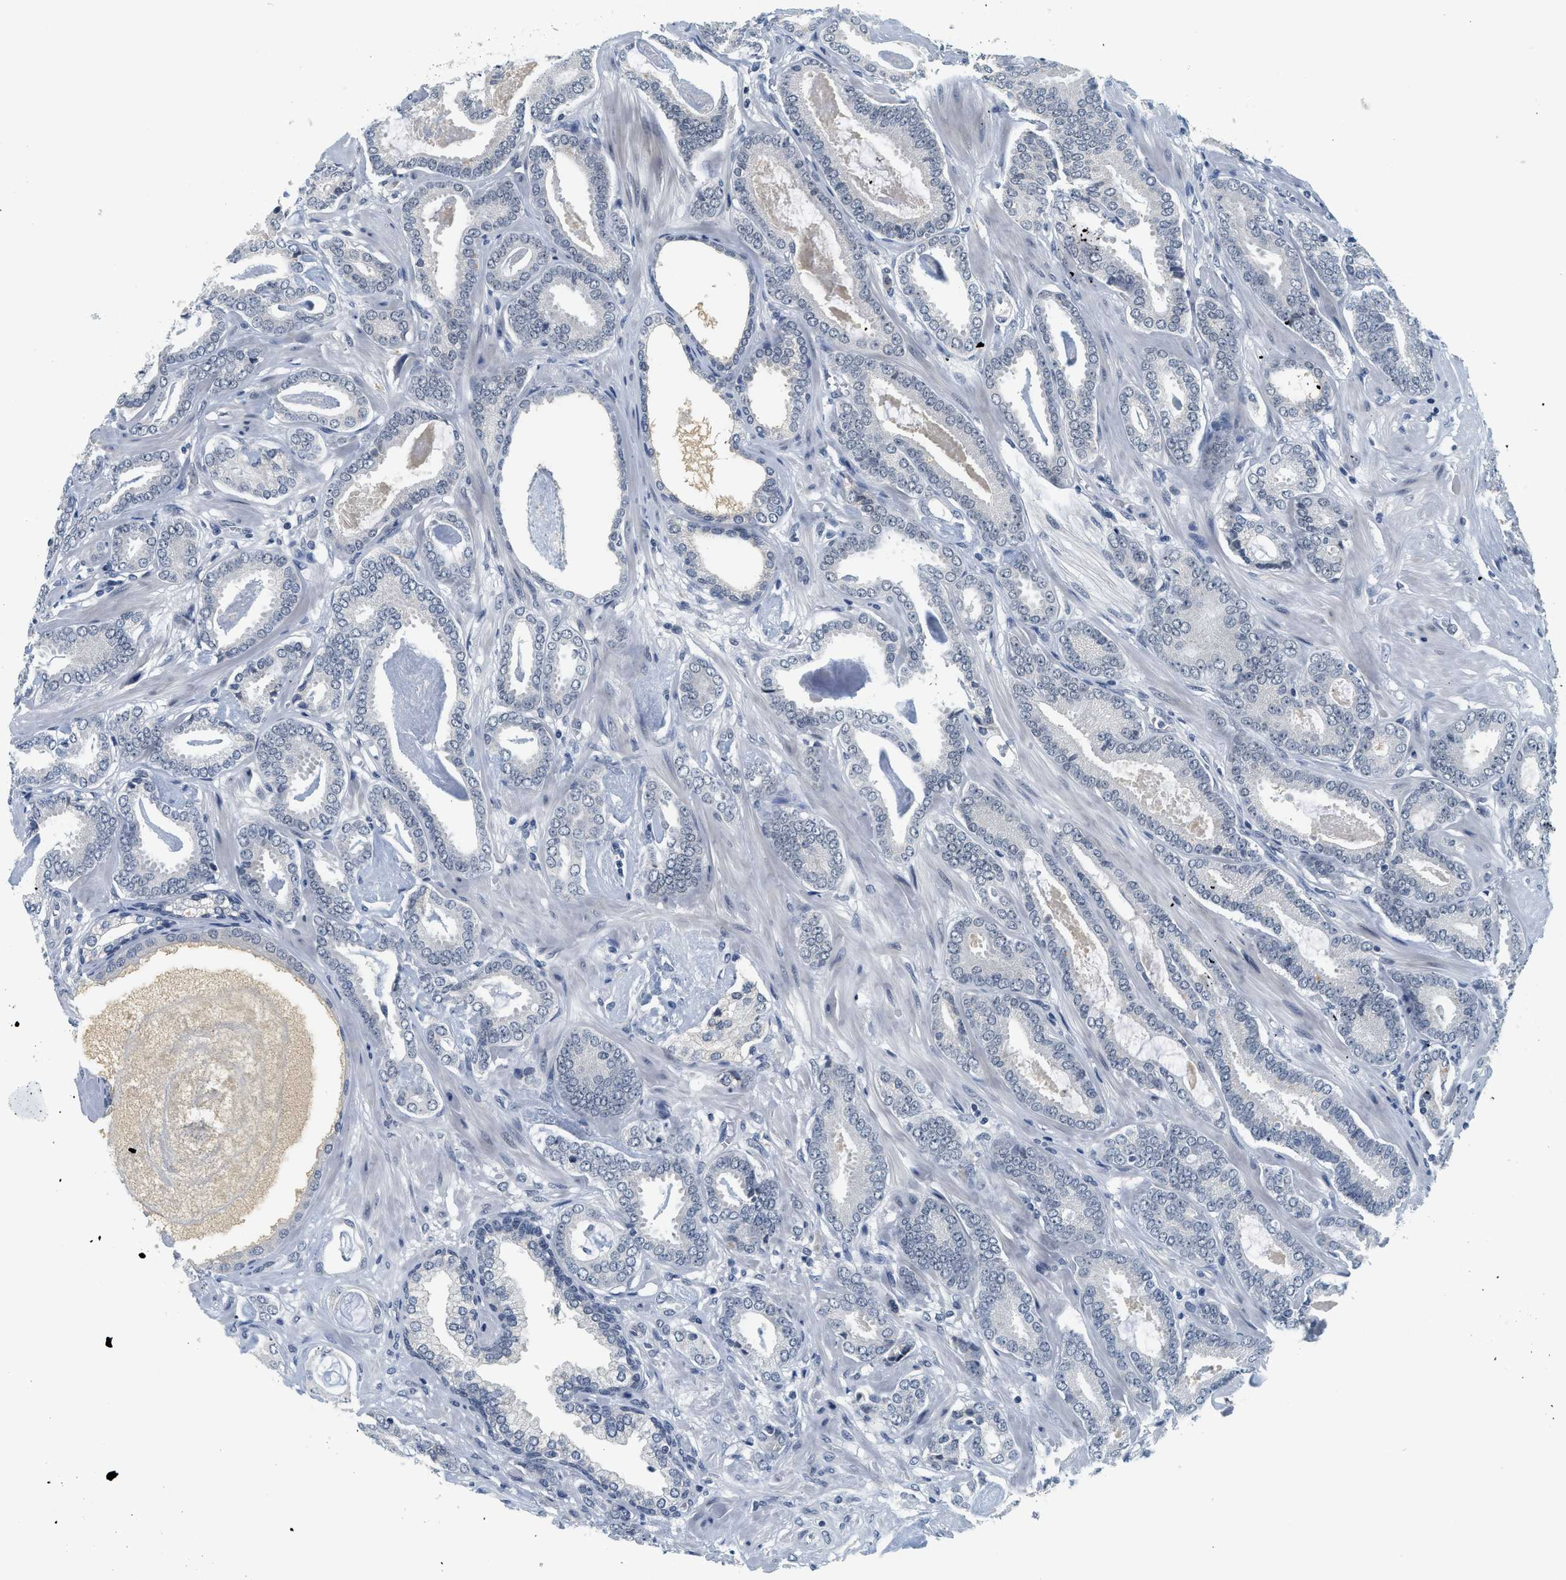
{"staining": {"intensity": "negative", "quantity": "none", "location": "none"}, "tissue": "prostate cancer", "cell_type": "Tumor cells", "image_type": "cancer", "snomed": [{"axis": "morphology", "description": "Adenocarcinoma, Low grade"}, {"axis": "topography", "description": "Prostate"}], "caption": "Prostate cancer was stained to show a protein in brown. There is no significant staining in tumor cells. The staining was performed using DAB (3,3'-diaminobenzidine) to visualize the protein expression in brown, while the nuclei were stained in blue with hematoxylin (Magnification: 20x).", "gene": "MZF1", "patient": {"sex": "male", "age": 53}}